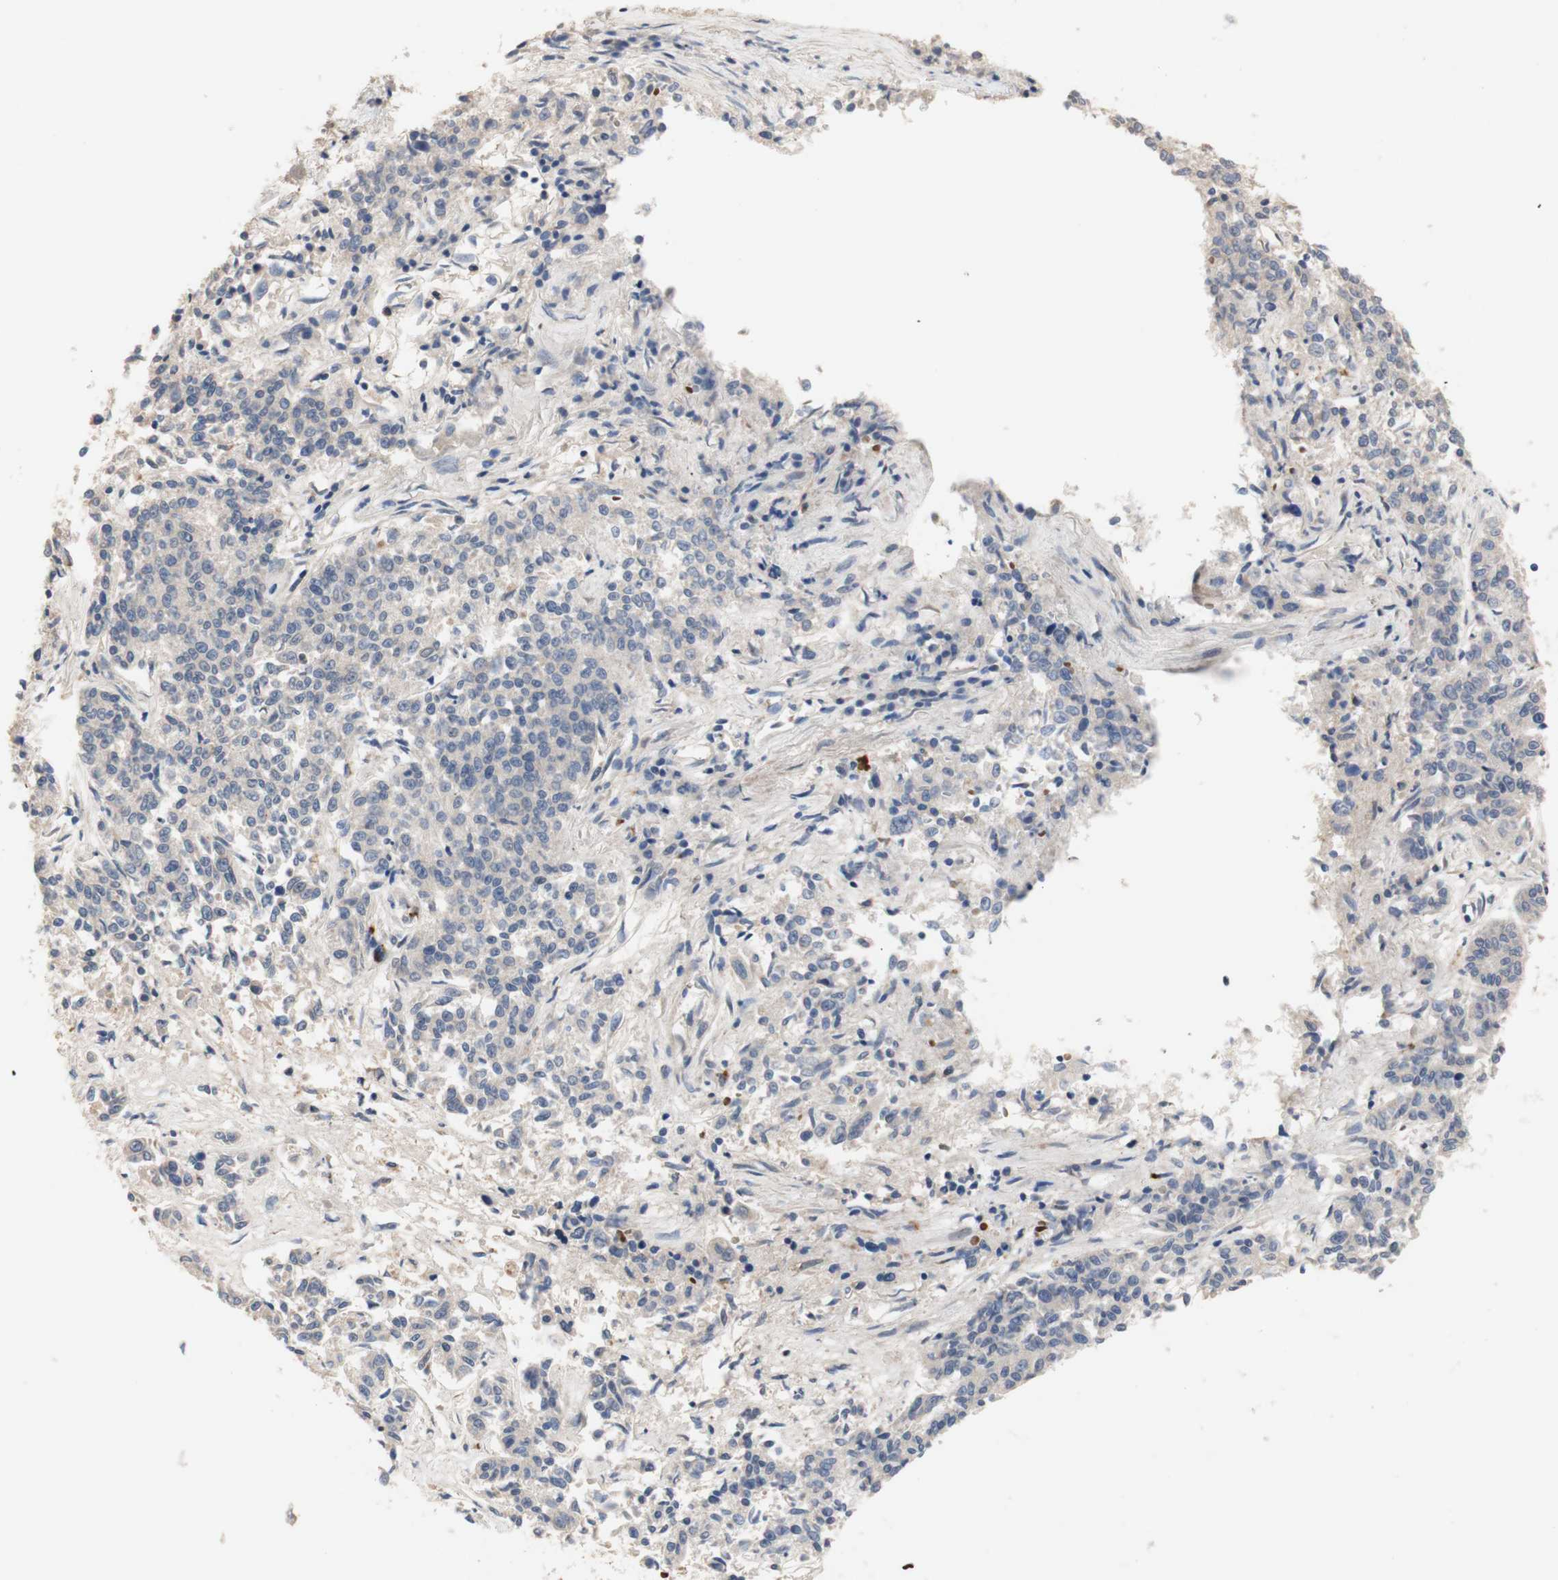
{"staining": {"intensity": "negative", "quantity": "none", "location": "none"}, "tissue": "lung cancer", "cell_type": "Tumor cells", "image_type": "cancer", "snomed": [{"axis": "morphology", "description": "Adenocarcinoma, NOS"}, {"axis": "topography", "description": "Lung"}], "caption": "Immunohistochemical staining of human lung adenocarcinoma shows no significant staining in tumor cells. (Immunohistochemistry (ihc), brightfield microscopy, high magnification).", "gene": "CDON", "patient": {"sex": "male", "age": 84}}